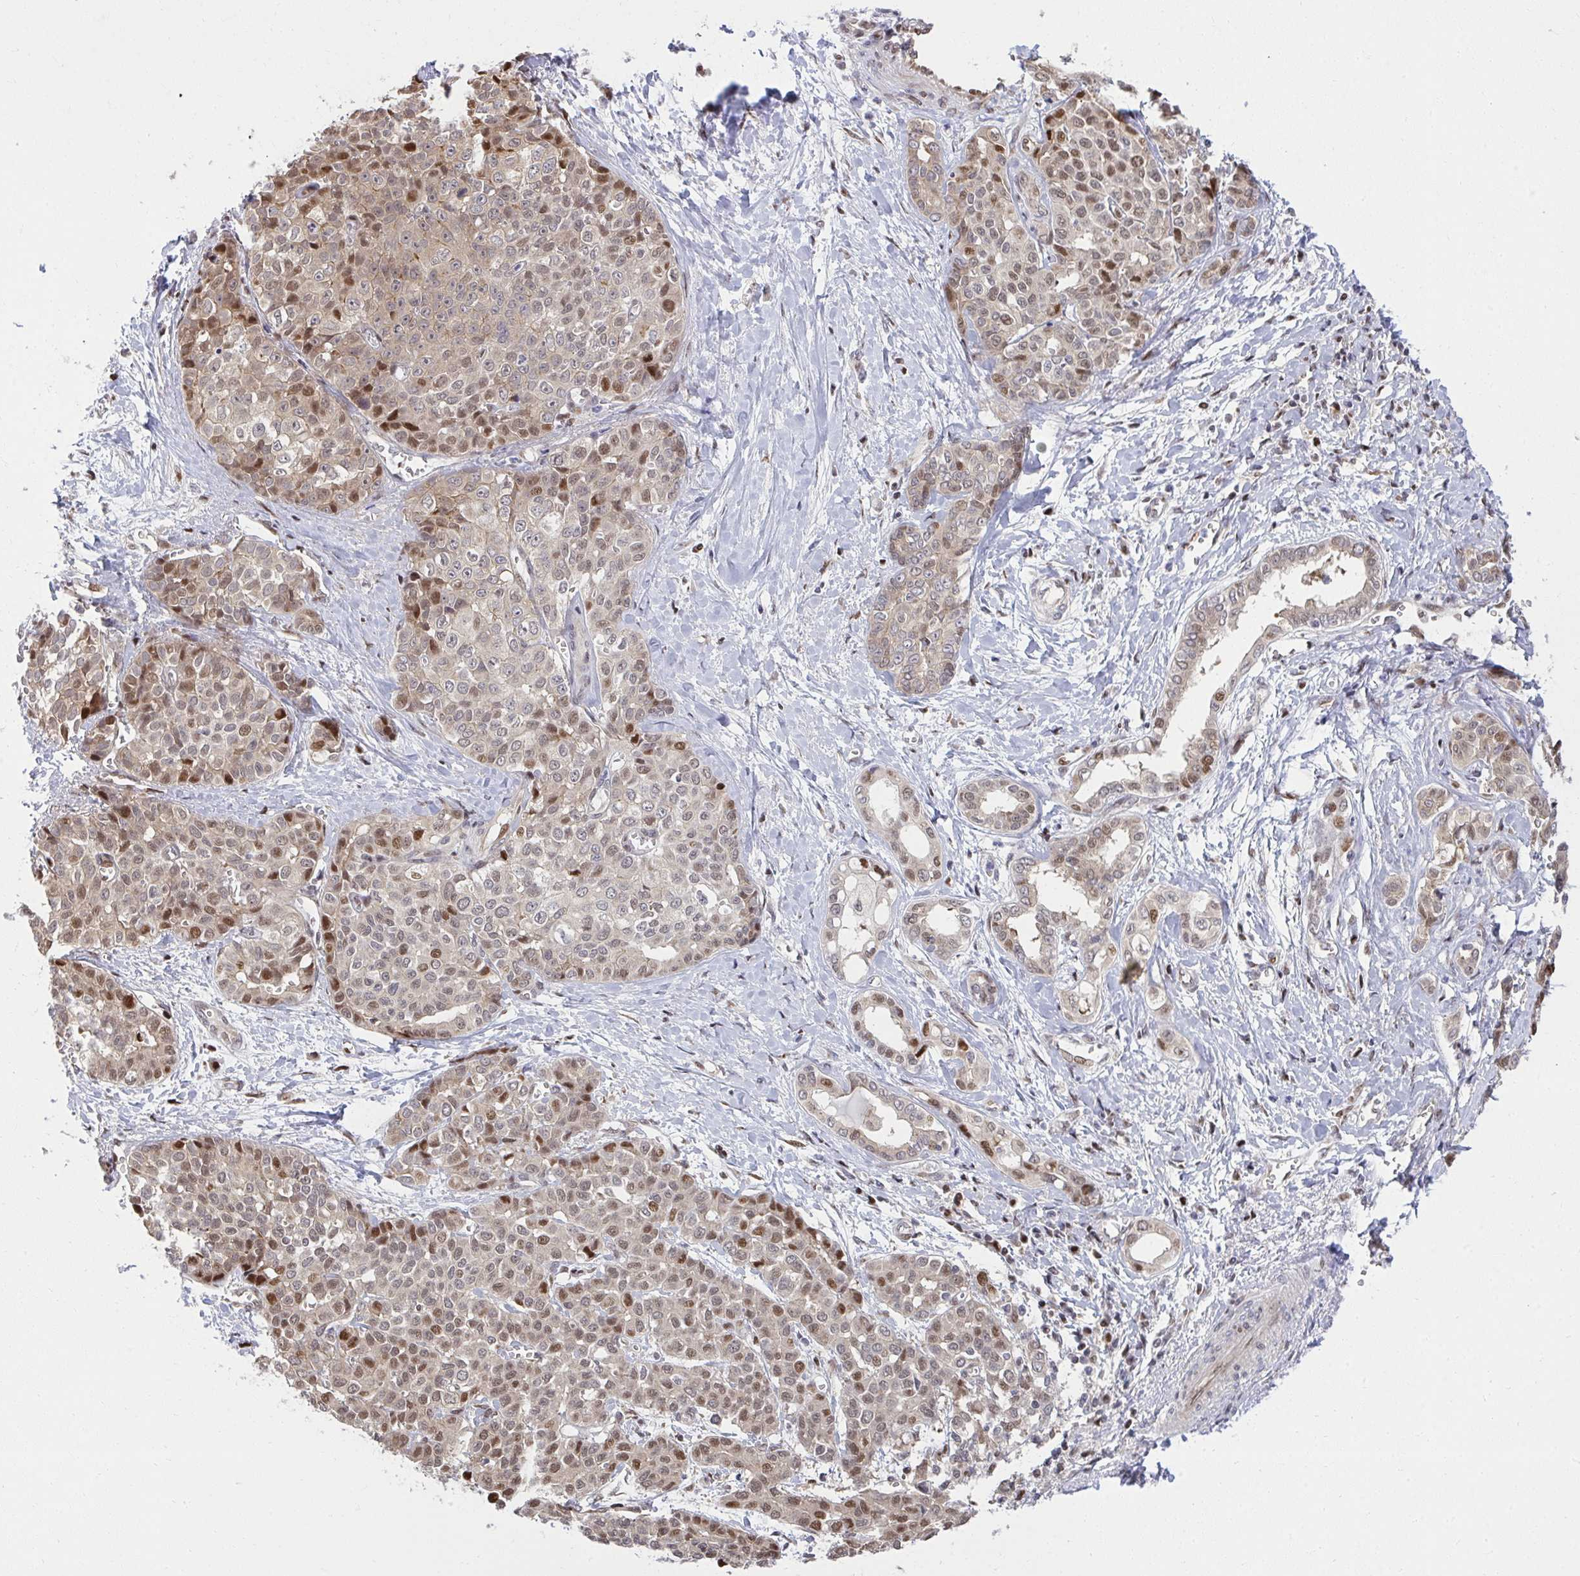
{"staining": {"intensity": "moderate", "quantity": "25%-75%", "location": "nuclear"}, "tissue": "liver cancer", "cell_type": "Tumor cells", "image_type": "cancer", "snomed": [{"axis": "morphology", "description": "Cholangiocarcinoma"}, {"axis": "topography", "description": "Liver"}], "caption": "Immunohistochemical staining of cholangiocarcinoma (liver) shows medium levels of moderate nuclear staining in approximately 25%-75% of tumor cells.", "gene": "PIGY", "patient": {"sex": "female", "age": 77}}